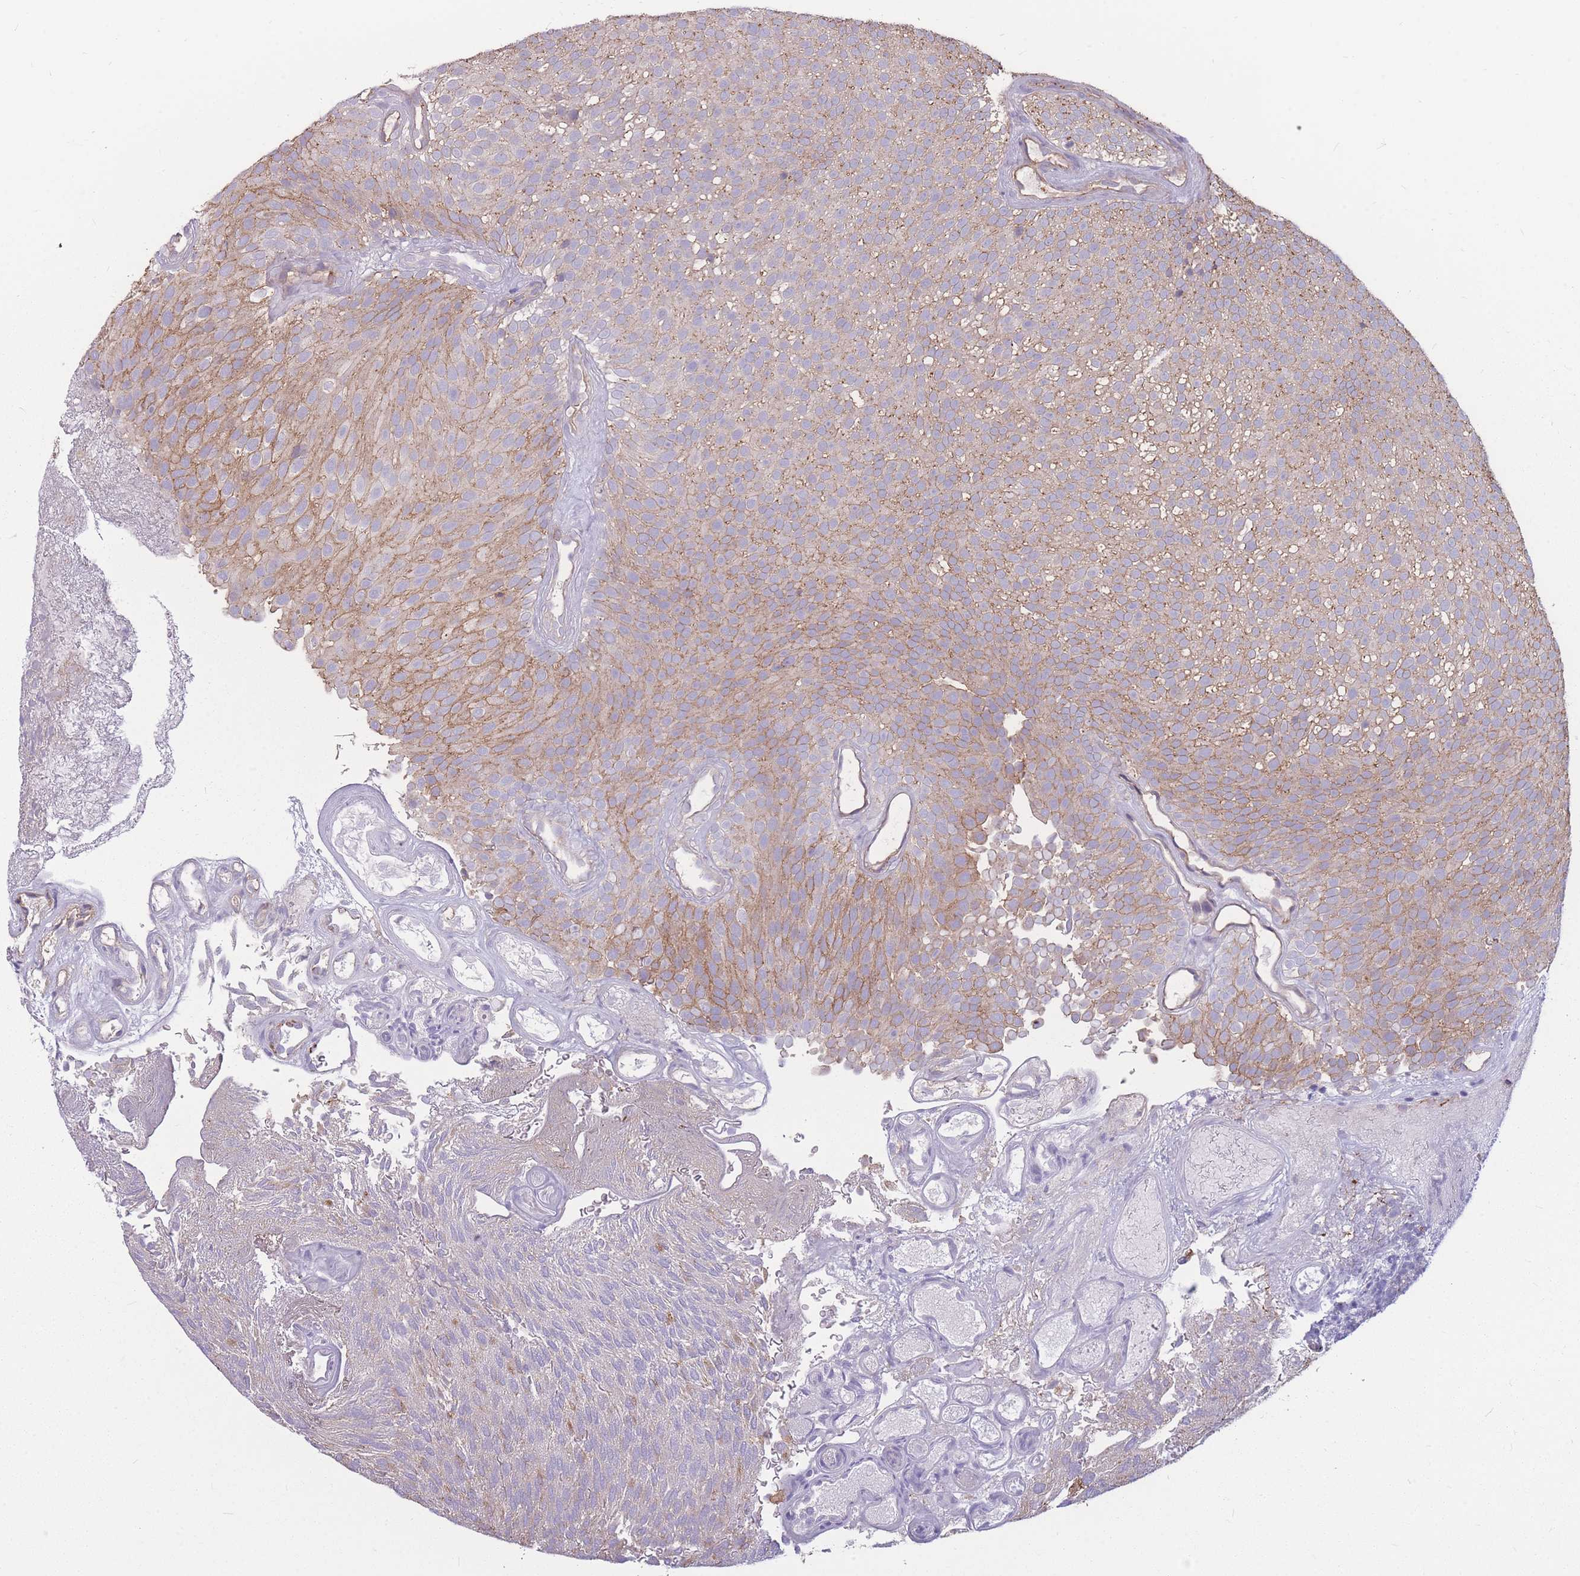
{"staining": {"intensity": "moderate", "quantity": ">75%", "location": "cytoplasmic/membranous"}, "tissue": "urothelial cancer", "cell_type": "Tumor cells", "image_type": "cancer", "snomed": [{"axis": "morphology", "description": "Urothelial carcinoma, Low grade"}, {"axis": "topography", "description": "Urinary bladder"}], "caption": "The image demonstrates a brown stain indicating the presence of a protein in the cytoplasmic/membranous of tumor cells in urothelial cancer.", "gene": "GNA11", "patient": {"sex": "male", "age": 78}}